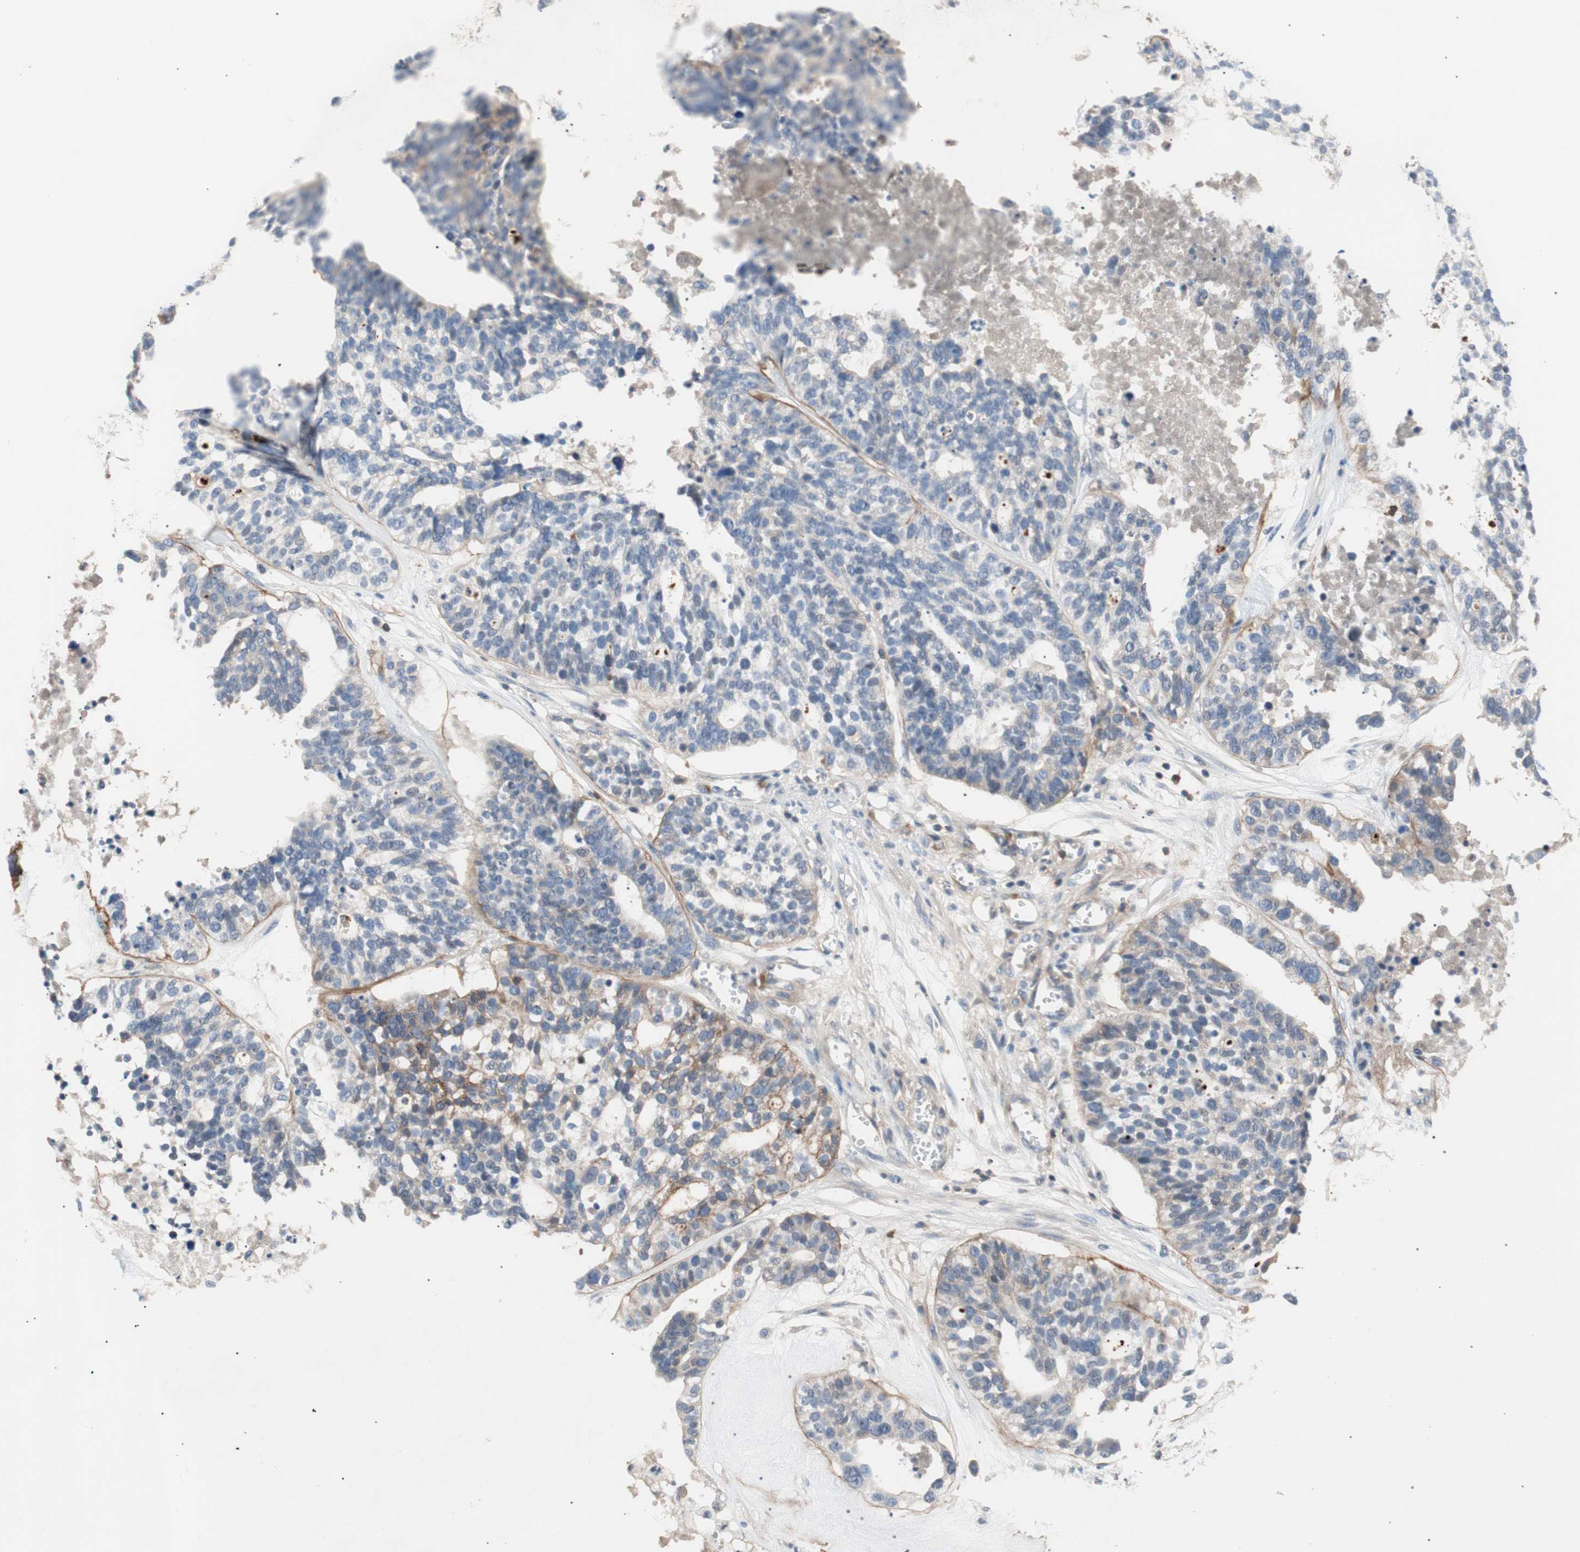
{"staining": {"intensity": "moderate", "quantity": "<25%", "location": "cytoplasmic/membranous"}, "tissue": "ovarian cancer", "cell_type": "Tumor cells", "image_type": "cancer", "snomed": [{"axis": "morphology", "description": "Cystadenocarcinoma, serous, NOS"}, {"axis": "topography", "description": "Ovary"}], "caption": "Tumor cells show low levels of moderate cytoplasmic/membranous positivity in approximately <25% of cells in human ovarian cancer (serous cystadenocarcinoma).", "gene": "TNFRSF18", "patient": {"sex": "female", "age": 59}}